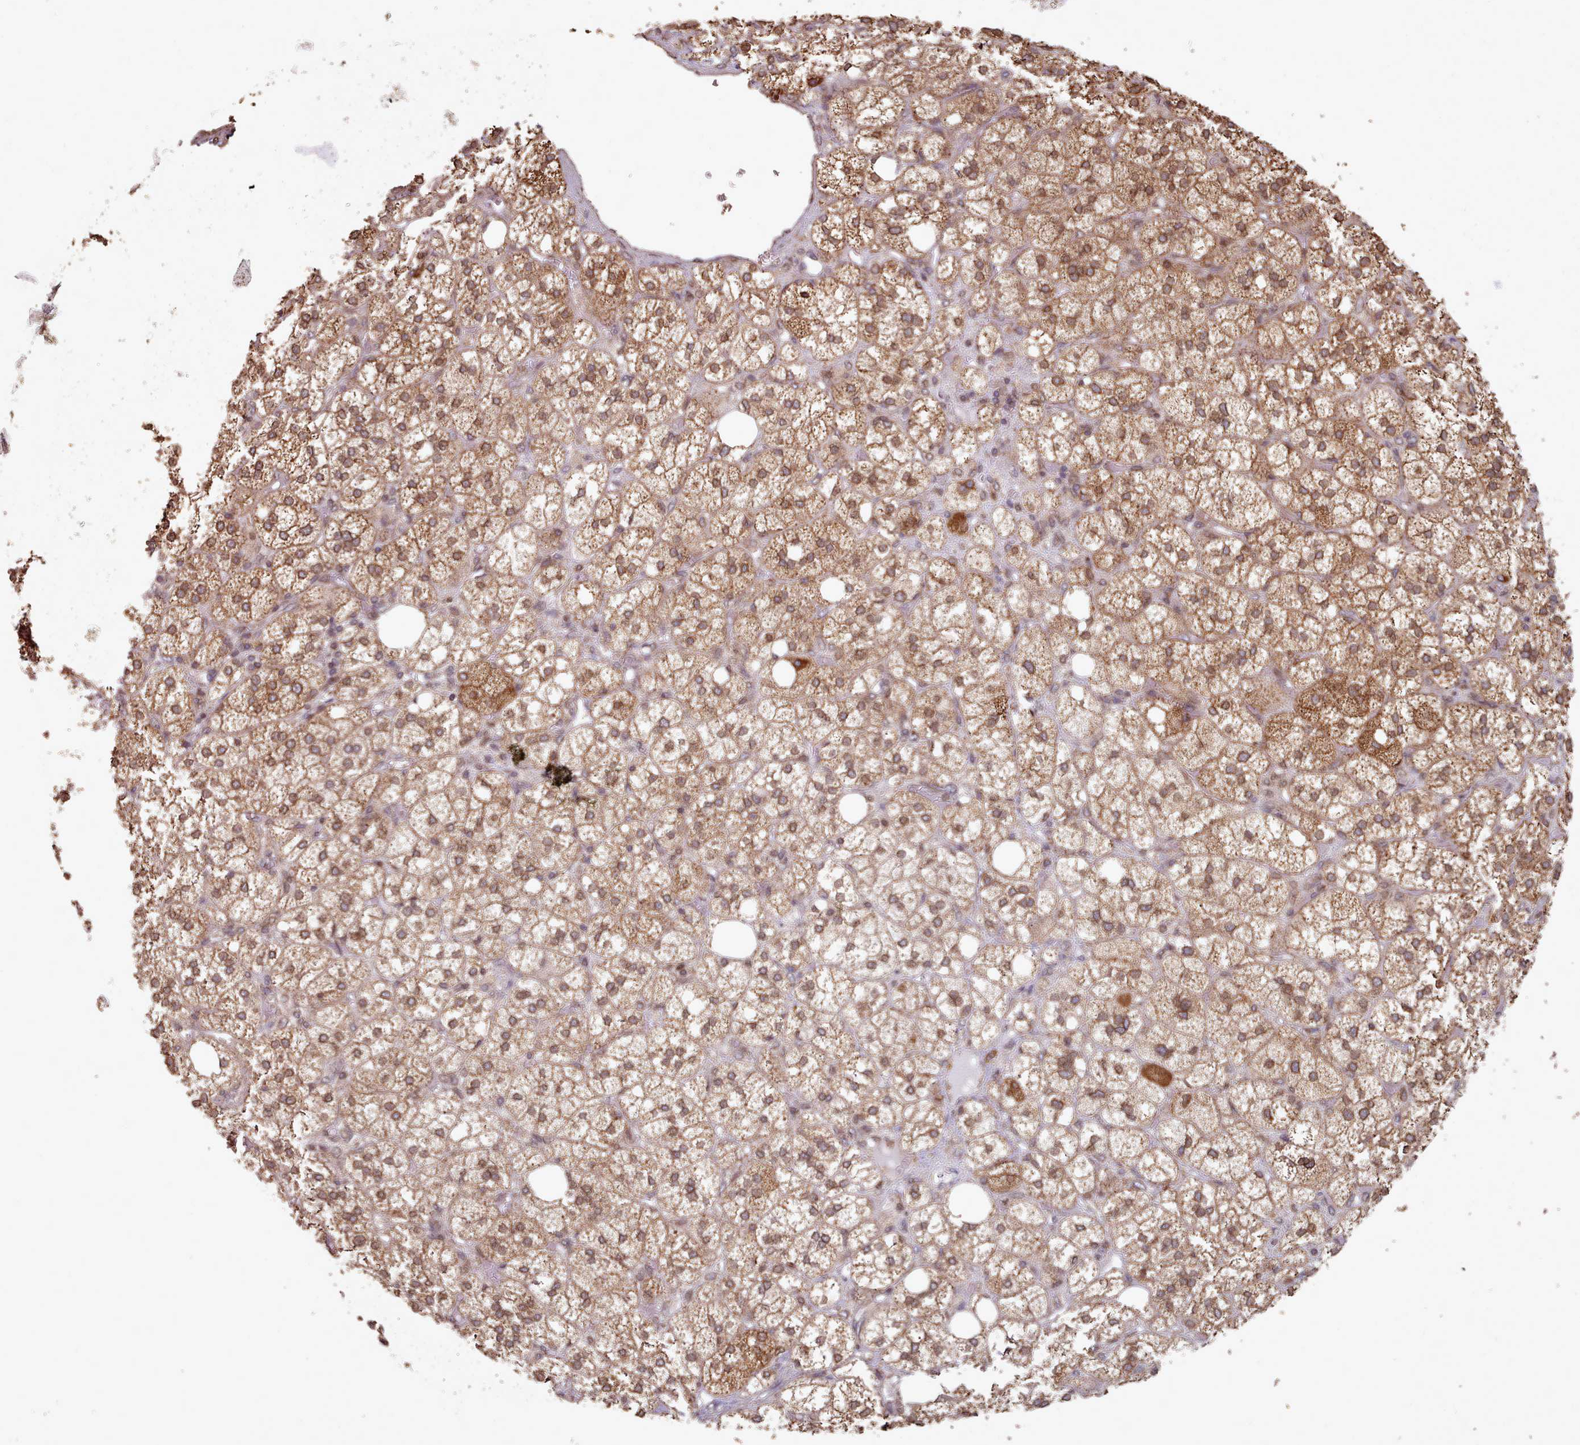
{"staining": {"intensity": "strong", "quantity": ">75%", "location": "cytoplasmic/membranous,nuclear"}, "tissue": "adrenal gland", "cell_type": "Glandular cells", "image_type": "normal", "snomed": [{"axis": "morphology", "description": "Normal tissue, NOS"}, {"axis": "topography", "description": "Adrenal gland"}], "caption": "Strong cytoplasmic/membranous,nuclear staining for a protein is present in approximately >75% of glandular cells of normal adrenal gland using immunohistochemistry (IHC).", "gene": "TOR1AIP1", "patient": {"sex": "male", "age": 61}}